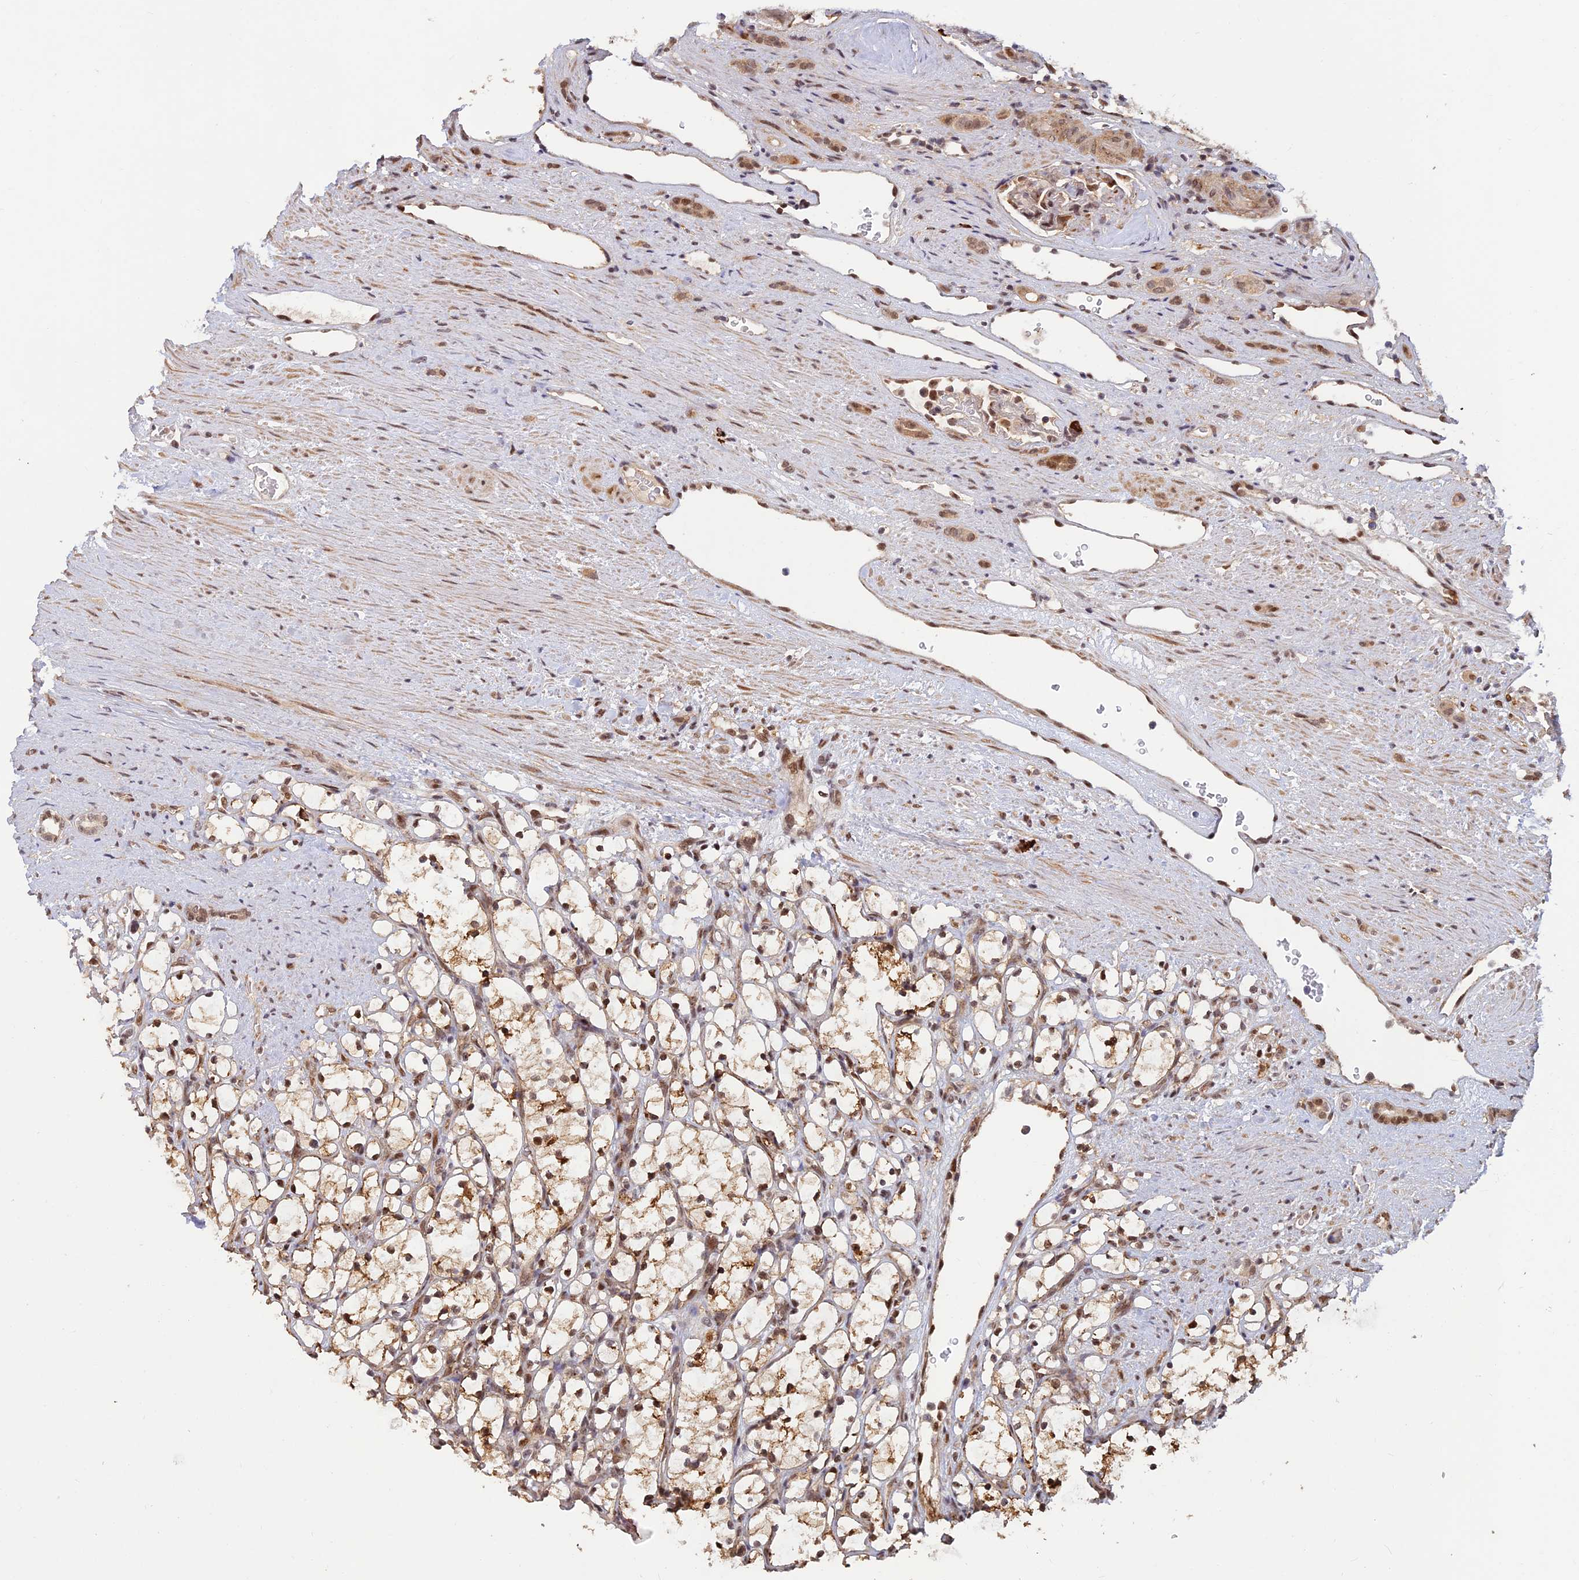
{"staining": {"intensity": "weak", "quantity": ">75%", "location": "cytoplasmic/membranous"}, "tissue": "renal cancer", "cell_type": "Tumor cells", "image_type": "cancer", "snomed": [{"axis": "morphology", "description": "Adenocarcinoma, NOS"}, {"axis": "topography", "description": "Kidney"}], "caption": "Weak cytoplasmic/membranous expression is seen in about >75% of tumor cells in renal cancer (adenocarcinoma).", "gene": "ZNF565", "patient": {"sex": "female", "age": 69}}